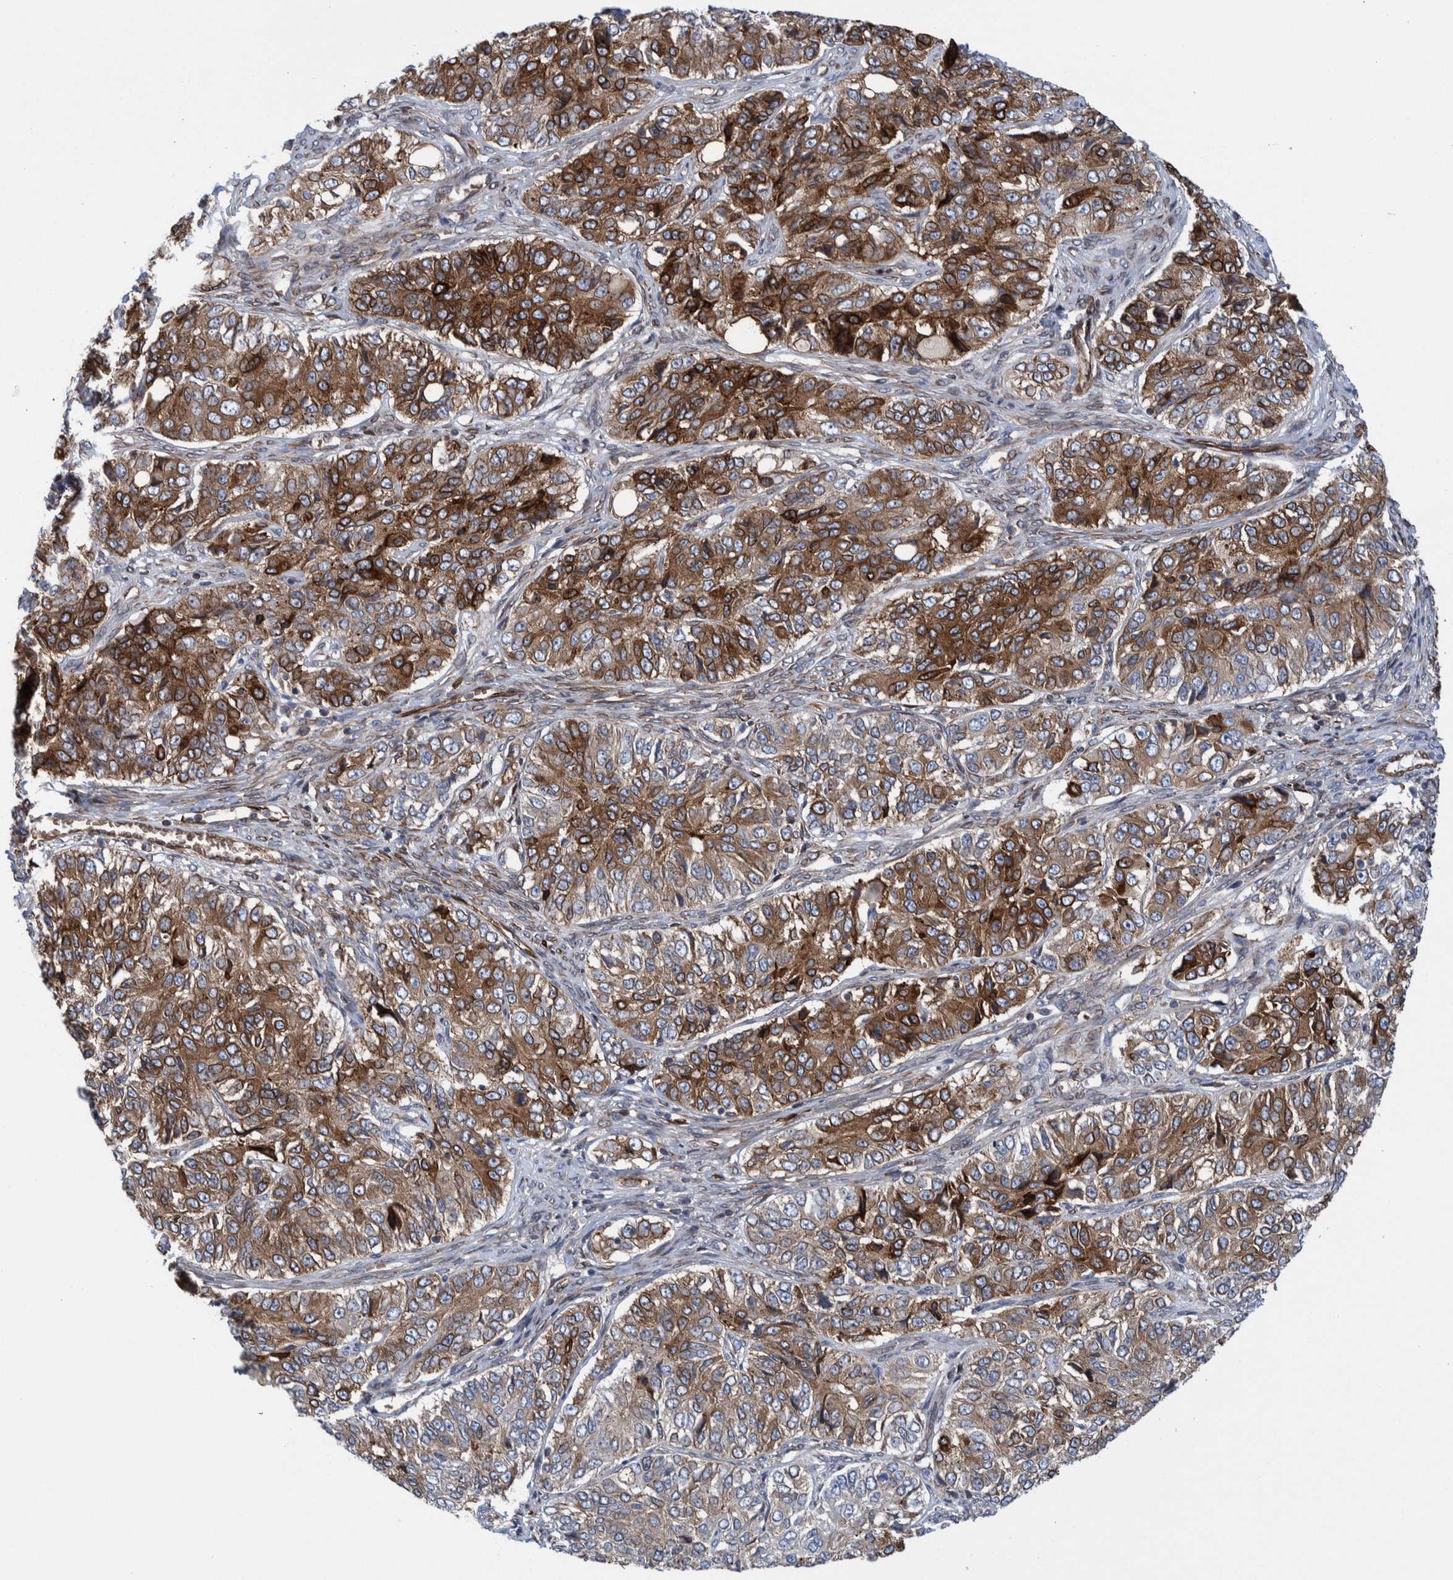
{"staining": {"intensity": "moderate", "quantity": ">75%", "location": "cytoplasmic/membranous"}, "tissue": "ovarian cancer", "cell_type": "Tumor cells", "image_type": "cancer", "snomed": [{"axis": "morphology", "description": "Carcinoma, endometroid"}, {"axis": "topography", "description": "Ovary"}], "caption": "Immunohistochemistry (IHC) image of neoplastic tissue: human ovarian endometroid carcinoma stained using IHC displays medium levels of moderate protein expression localized specifically in the cytoplasmic/membranous of tumor cells, appearing as a cytoplasmic/membranous brown color.", "gene": "THEM6", "patient": {"sex": "female", "age": 51}}